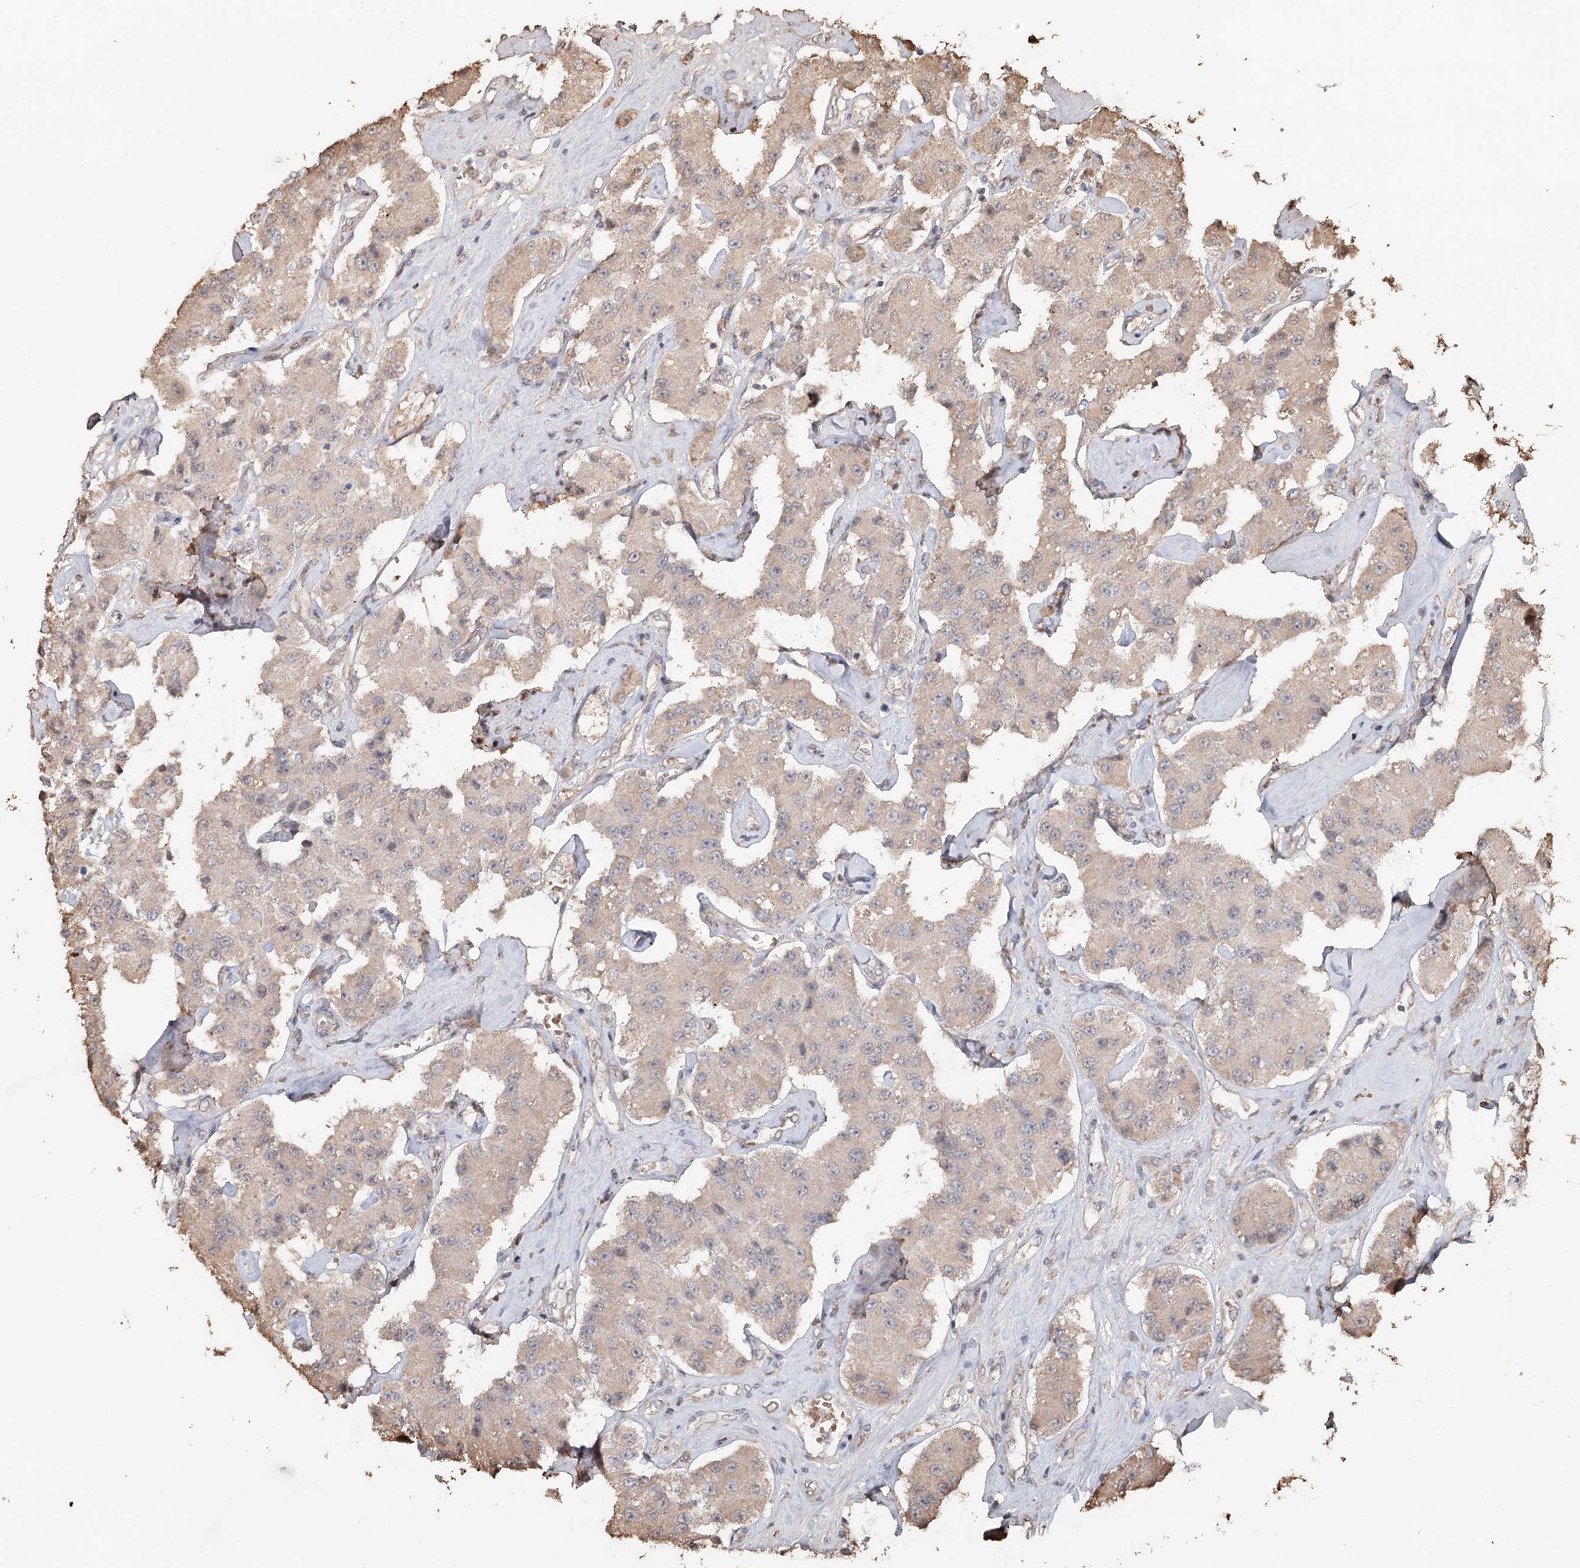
{"staining": {"intensity": "moderate", "quantity": ">75%", "location": "cytoplasmic/membranous"}, "tissue": "carcinoid", "cell_type": "Tumor cells", "image_type": "cancer", "snomed": [{"axis": "morphology", "description": "Carcinoid, malignant, NOS"}, {"axis": "topography", "description": "Pancreas"}], "caption": "DAB (3,3'-diaminobenzidine) immunohistochemical staining of carcinoid exhibits moderate cytoplasmic/membranous protein expression in about >75% of tumor cells.", "gene": "SYVN1", "patient": {"sex": "male", "age": 41}}